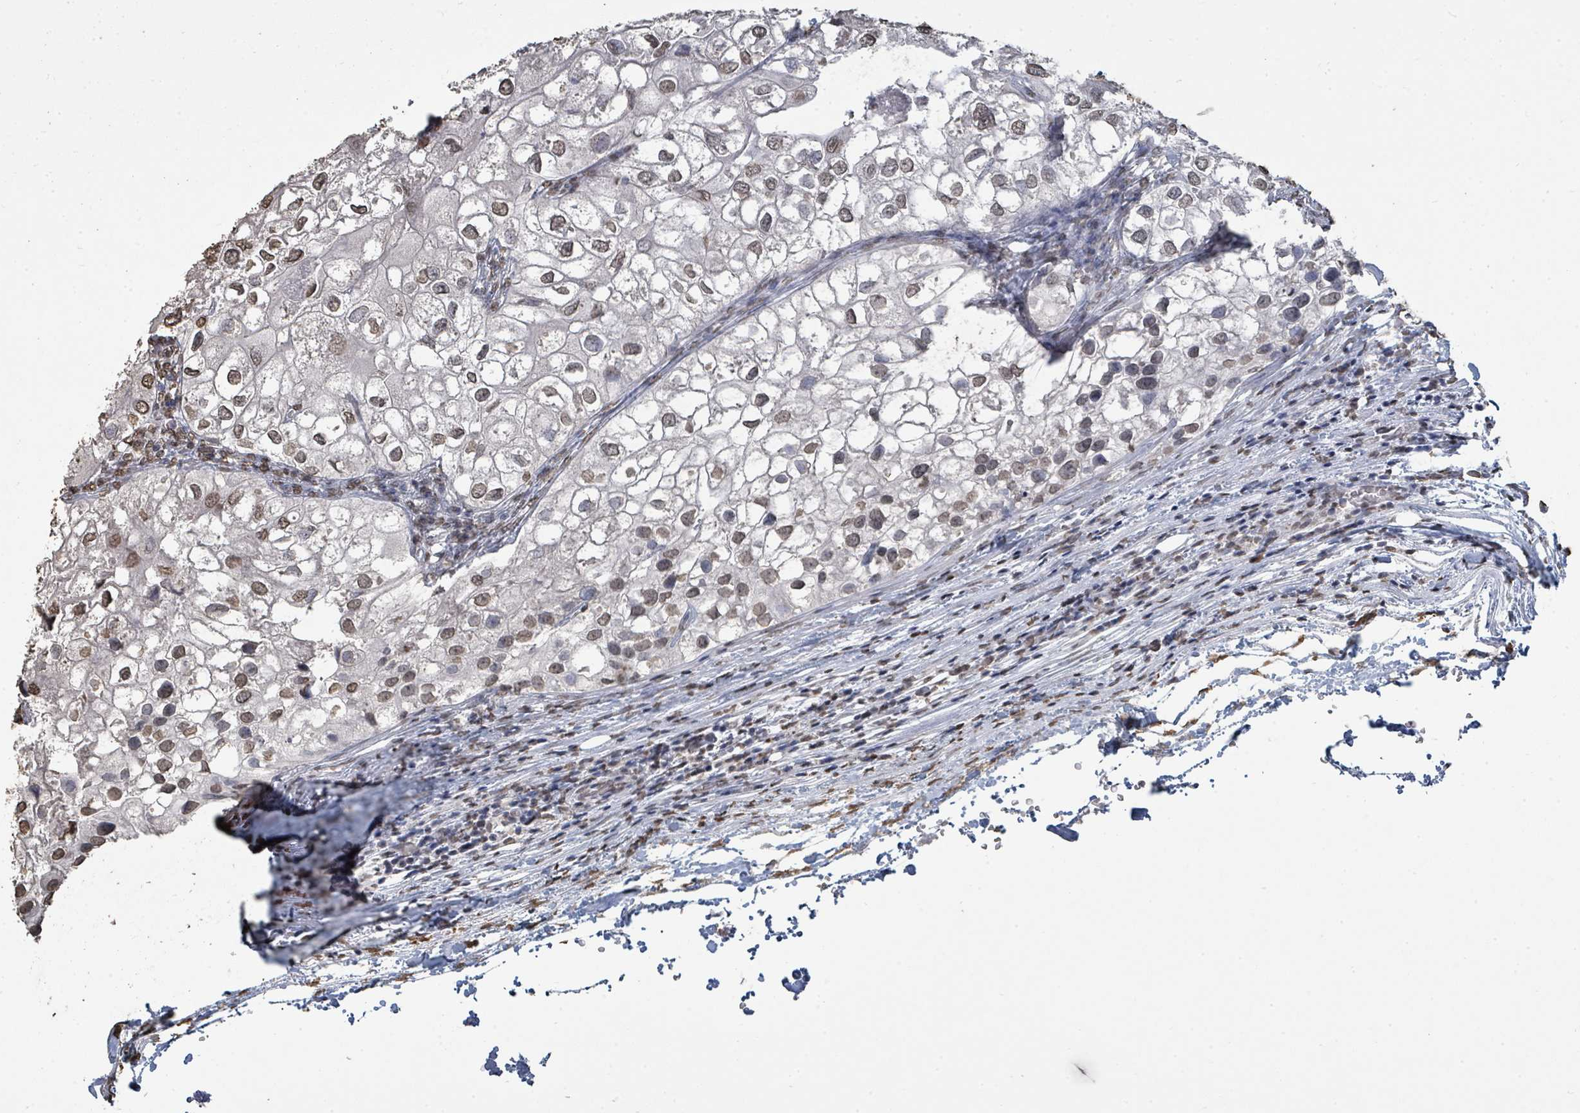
{"staining": {"intensity": "moderate", "quantity": "<25%", "location": "nuclear"}, "tissue": "urothelial cancer", "cell_type": "Tumor cells", "image_type": "cancer", "snomed": [{"axis": "morphology", "description": "Urothelial carcinoma, High grade"}, {"axis": "topography", "description": "Urinary bladder"}], "caption": "Moderate nuclear expression is appreciated in approximately <25% of tumor cells in urothelial cancer.", "gene": "MRPS12", "patient": {"sex": "male", "age": 64}}